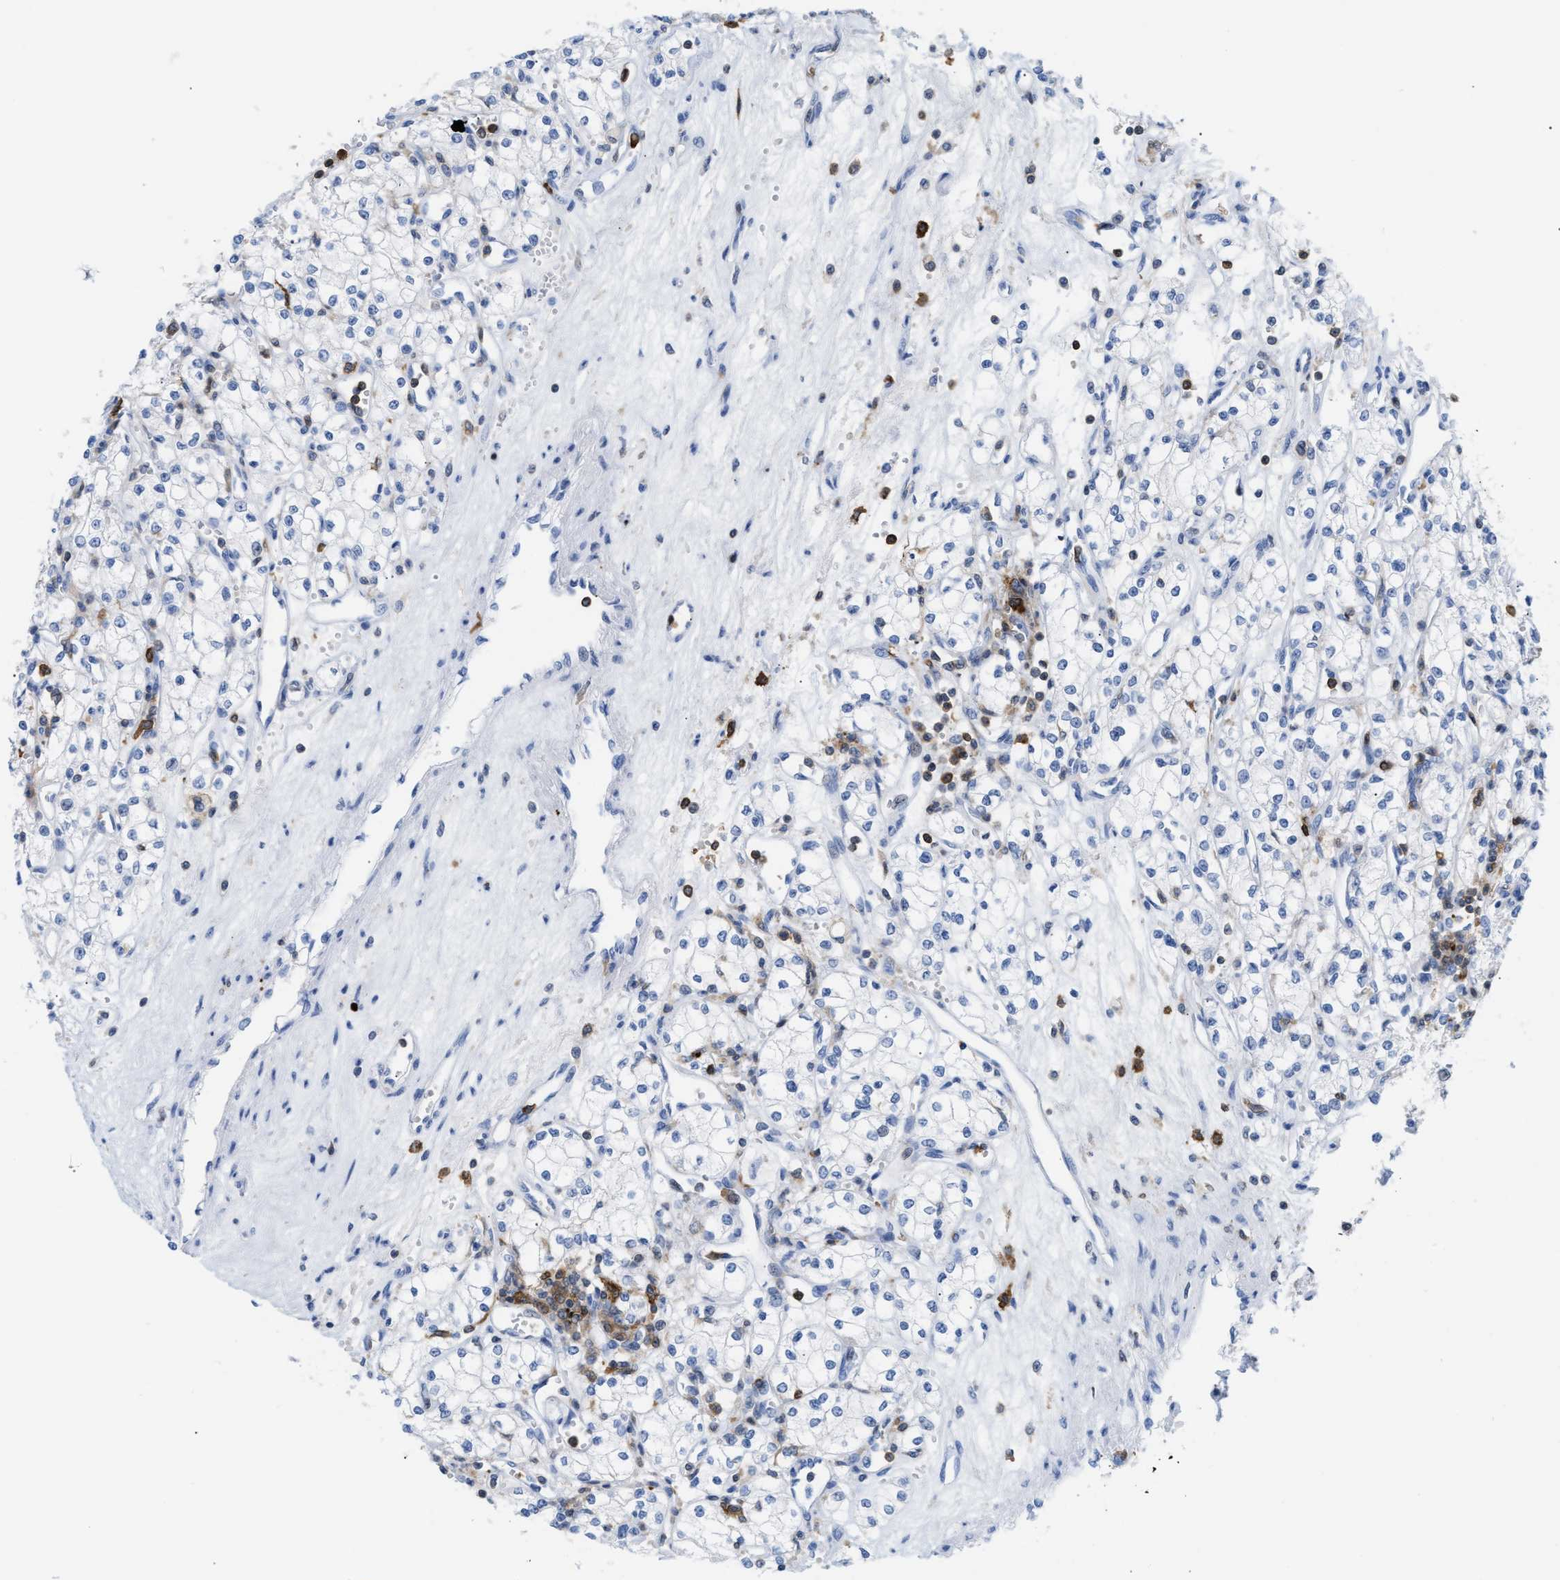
{"staining": {"intensity": "negative", "quantity": "none", "location": "none"}, "tissue": "renal cancer", "cell_type": "Tumor cells", "image_type": "cancer", "snomed": [{"axis": "morphology", "description": "Adenocarcinoma, NOS"}, {"axis": "topography", "description": "Kidney"}], "caption": "There is no significant expression in tumor cells of adenocarcinoma (renal).", "gene": "LCP1", "patient": {"sex": "male", "age": 59}}